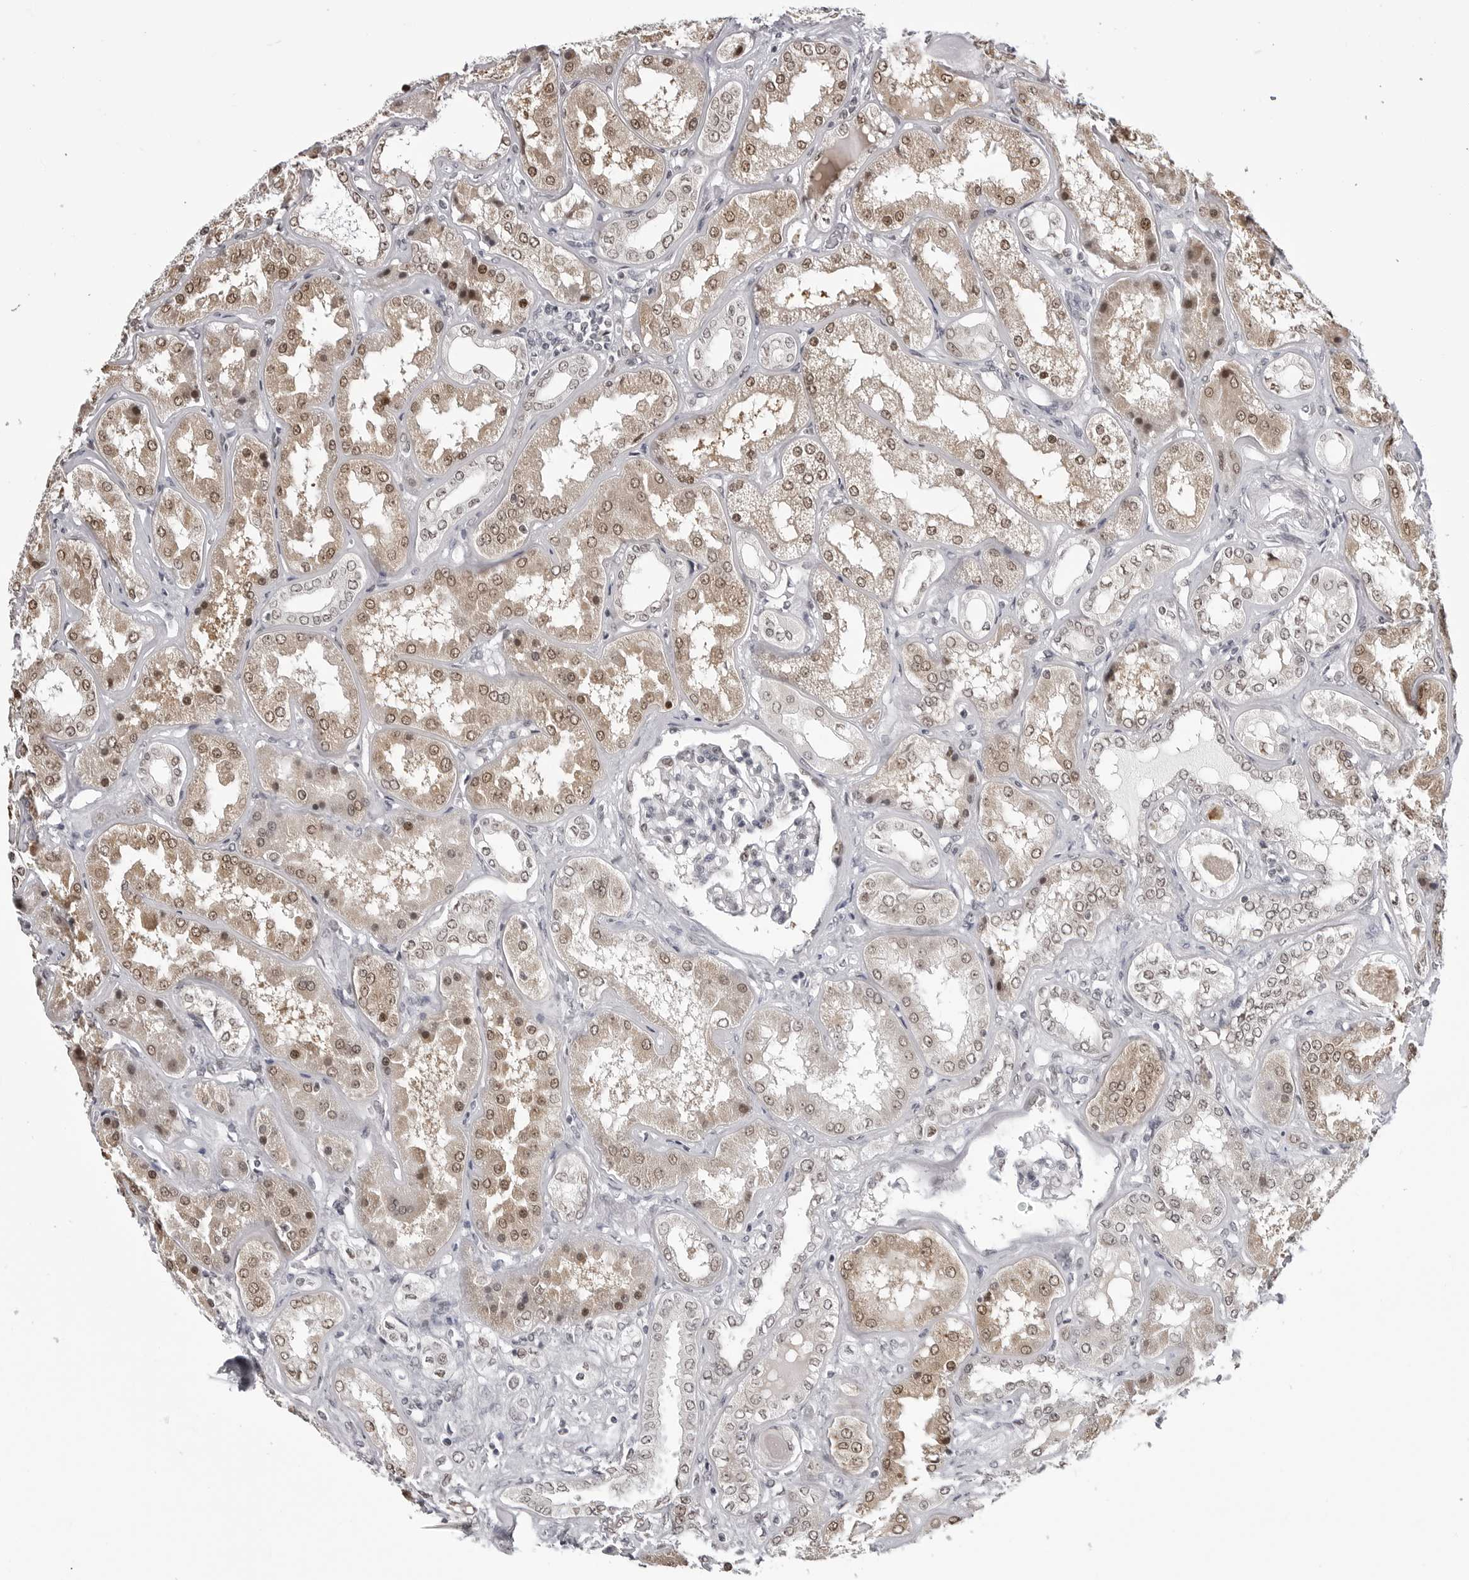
{"staining": {"intensity": "negative", "quantity": "none", "location": "none"}, "tissue": "kidney", "cell_type": "Cells in glomeruli", "image_type": "normal", "snomed": [{"axis": "morphology", "description": "Normal tissue, NOS"}, {"axis": "topography", "description": "Kidney"}], "caption": "Cells in glomeruli show no significant positivity in benign kidney. The staining is performed using DAB (3,3'-diaminobenzidine) brown chromogen with nuclei counter-stained in using hematoxylin.", "gene": "PHF3", "patient": {"sex": "female", "age": 56}}